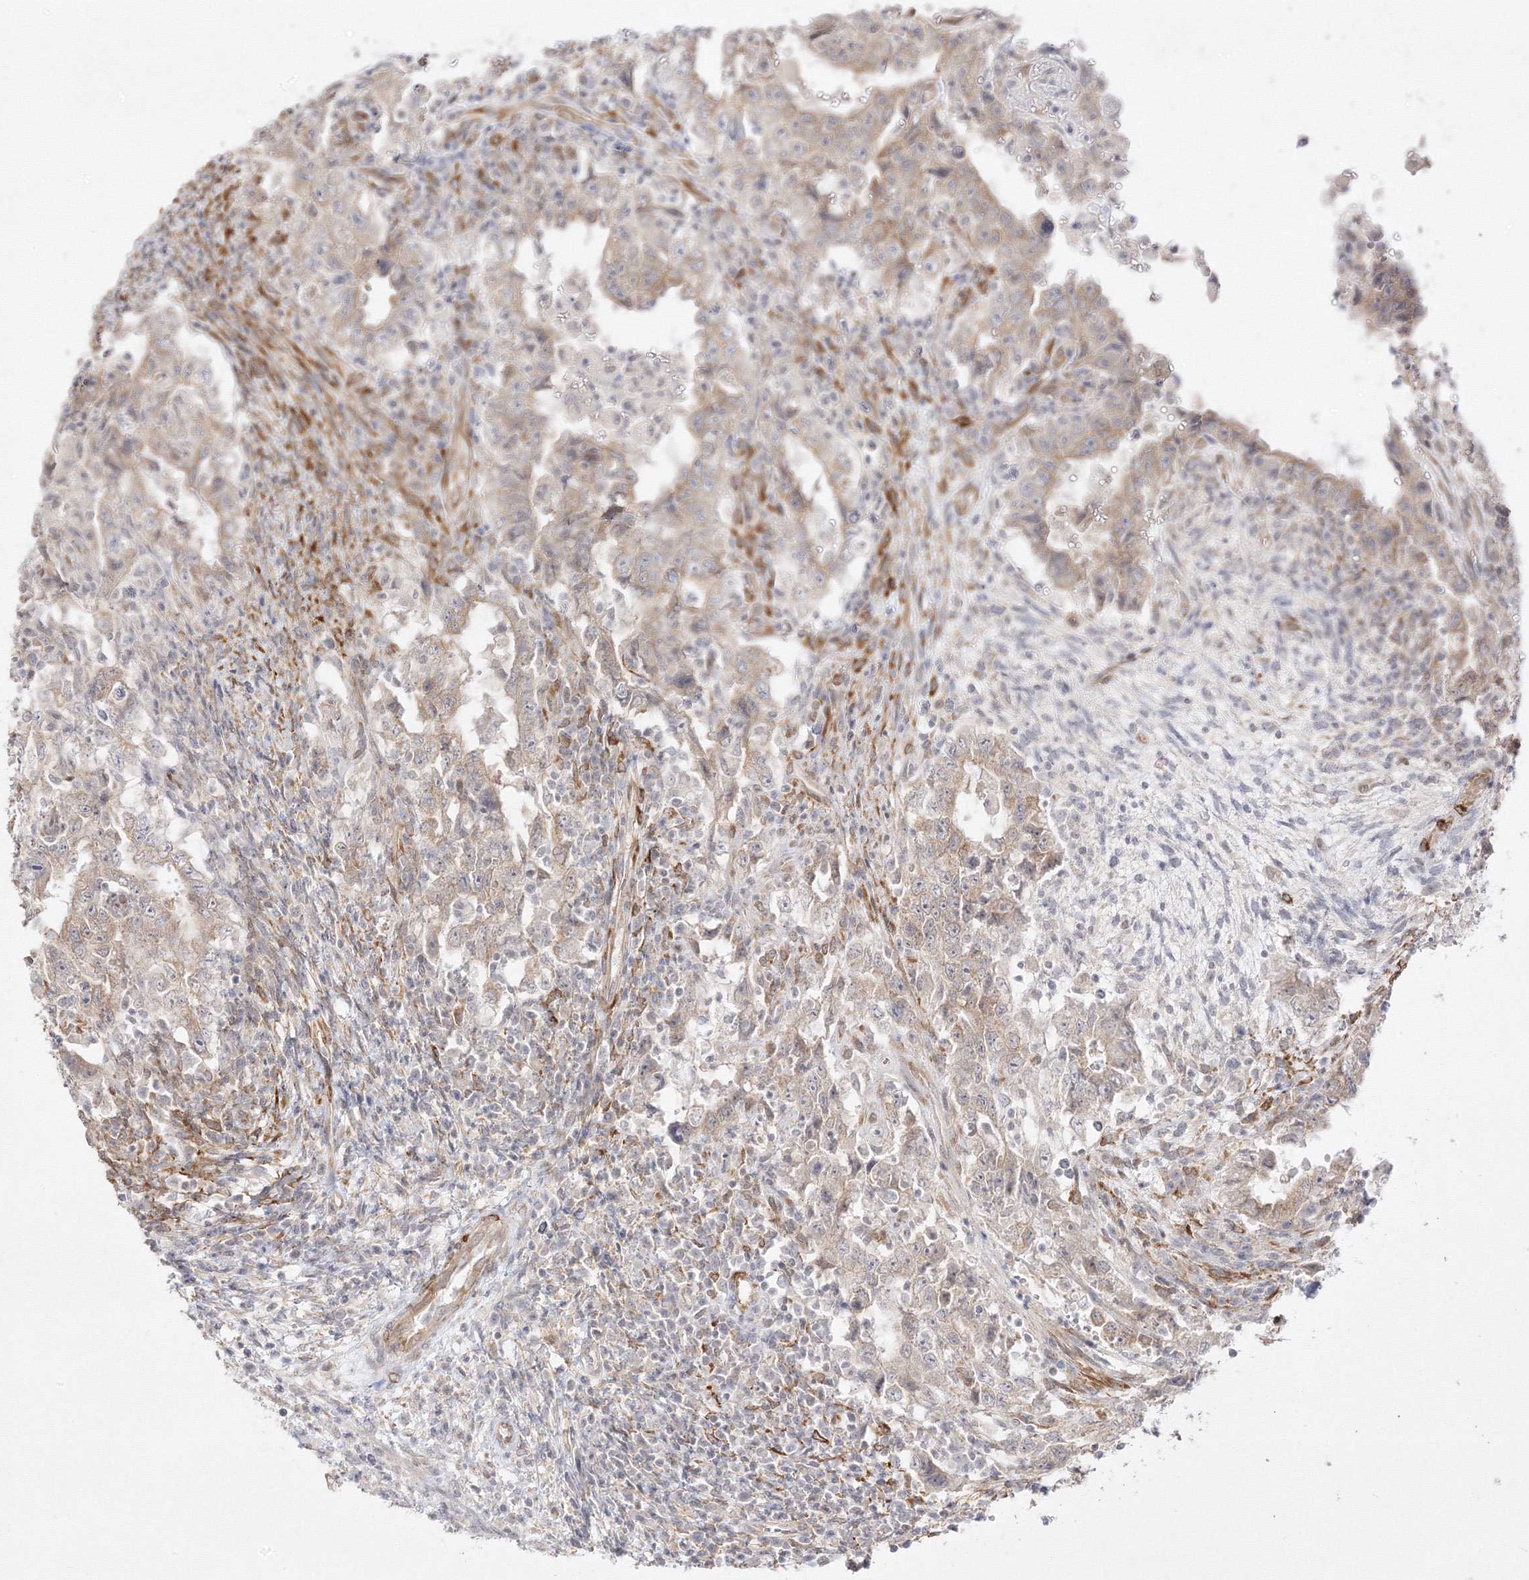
{"staining": {"intensity": "weak", "quantity": "25%-75%", "location": "cytoplasmic/membranous"}, "tissue": "testis cancer", "cell_type": "Tumor cells", "image_type": "cancer", "snomed": [{"axis": "morphology", "description": "Carcinoma, Embryonal, NOS"}, {"axis": "topography", "description": "Testis"}], "caption": "Human testis embryonal carcinoma stained with a protein marker shows weak staining in tumor cells.", "gene": "C2CD2", "patient": {"sex": "male", "age": 26}}